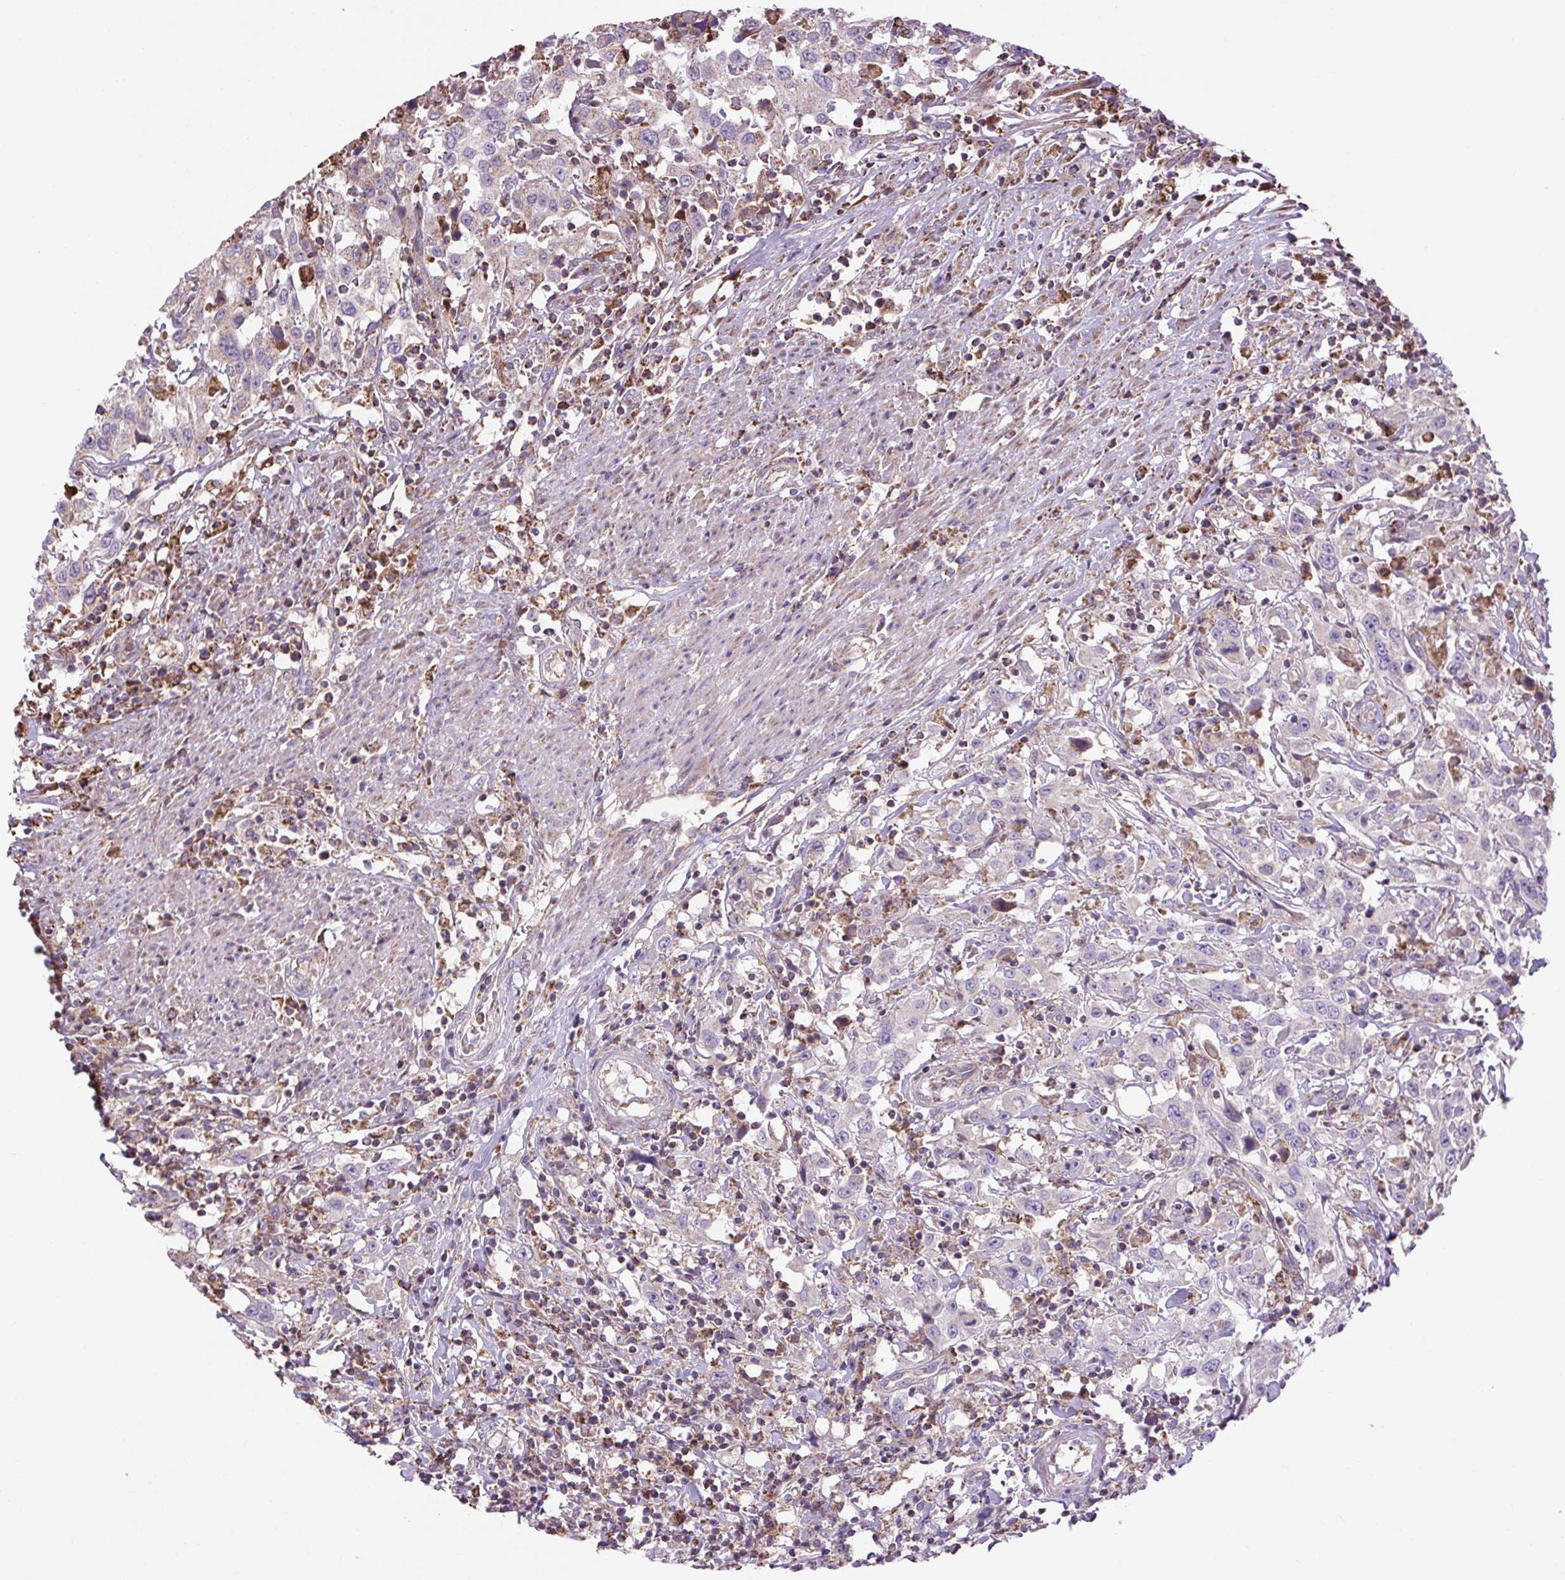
{"staining": {"intensity": "negative", "quantity": "none", "location": "none"}, "tissue": "urothelial cancer", "cell_type": "Tumor cells", "image_type": "cancer", "snomed": [{"axis": "morphology", "description": "Urothelial carcinoma, High grade"}, {"axis": "topography", "description": "Urinary bladder"}], "caption": "Tumor cells are negative for brown protein staining in urothelial cancer. Nuclei are stained in blue.", "gene": "PLCG1", "patient": {"sex": "male", "age": 61}}